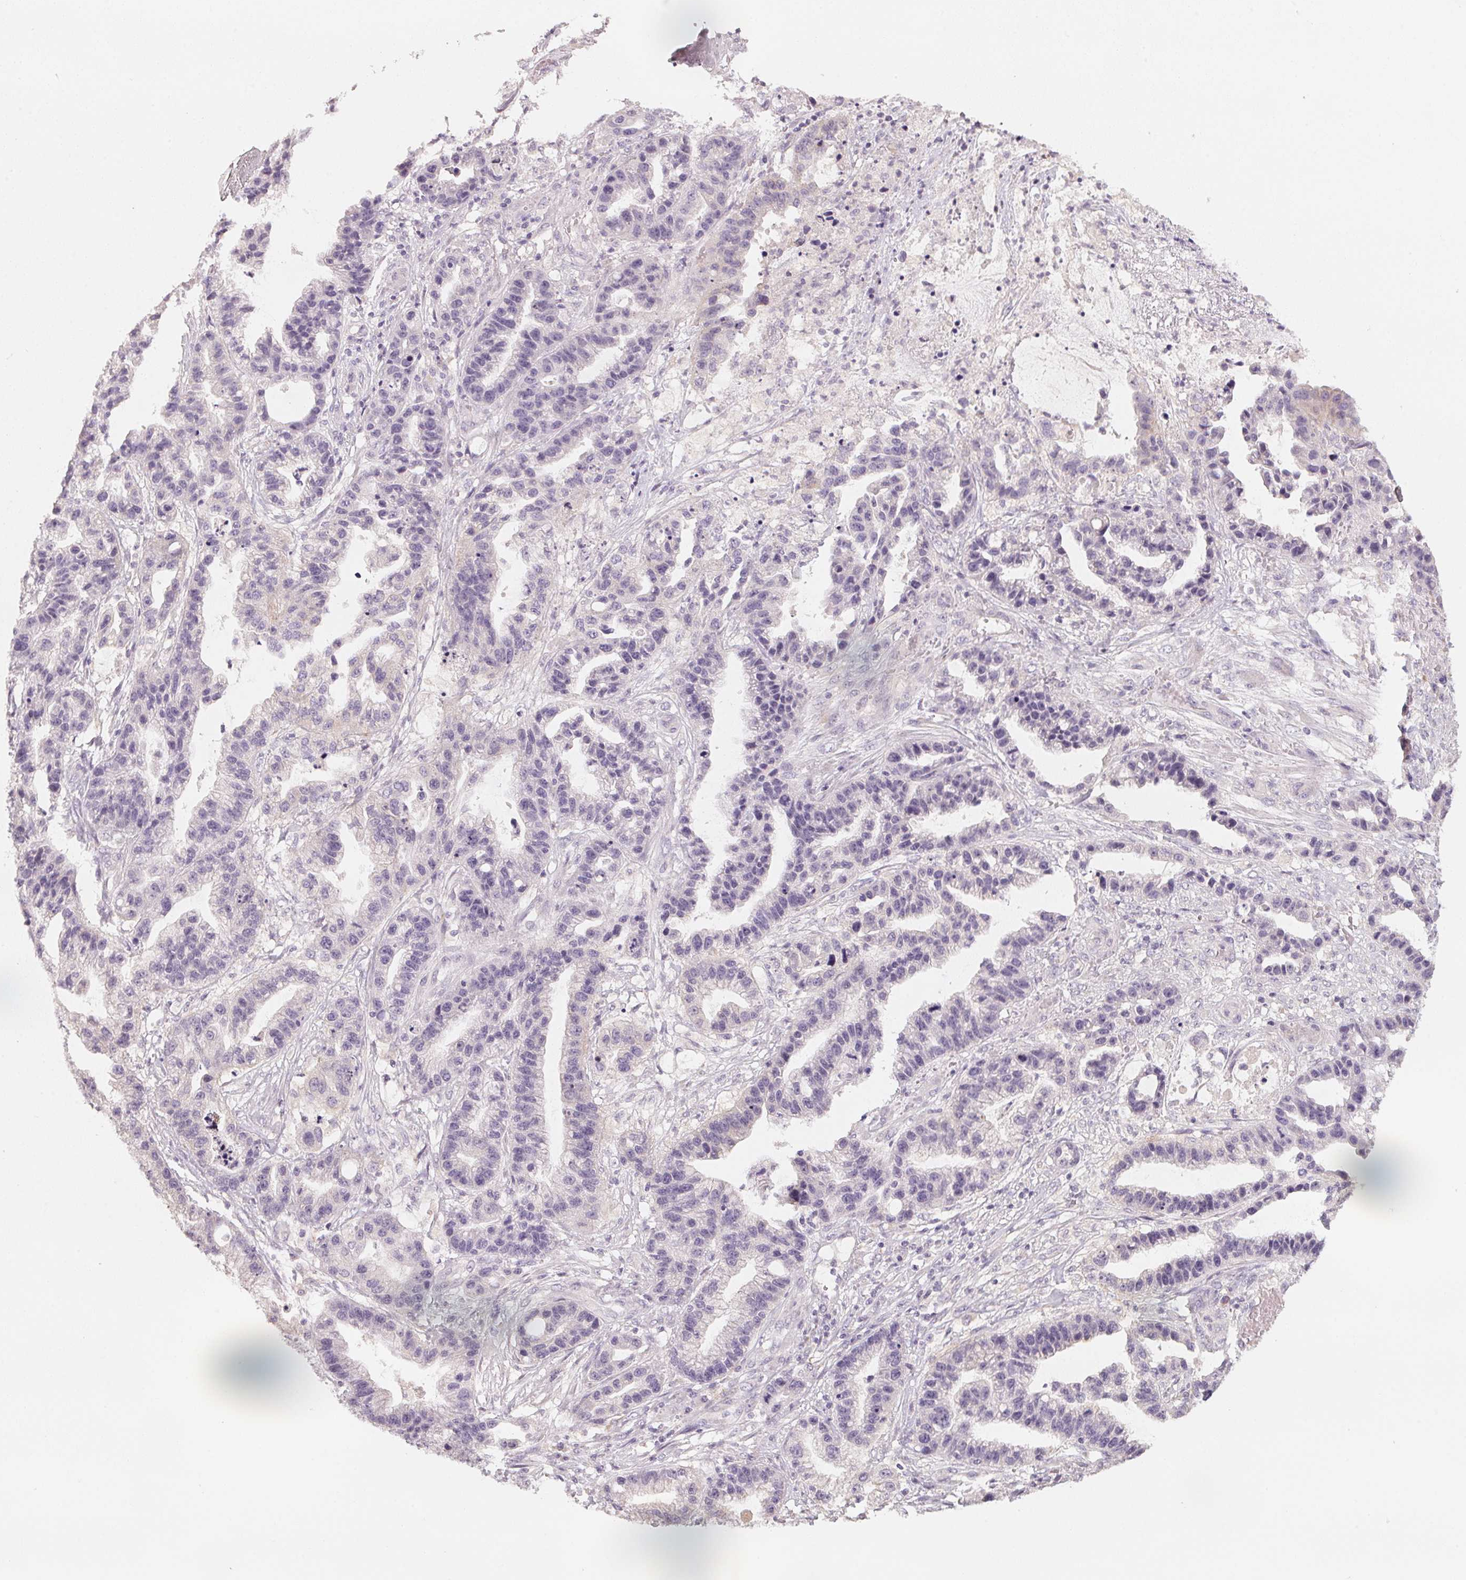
{"staining": {"intensity": "negative", "quantity": "none", "location": "none"}, "tissue": "stomach cancer", "cell_type": "Tumor cells", "image_type": "cancer", "snomed": [{"axis": "morphology", "description": "Adenocarcinoma, NOS"}, {"axis": "topography", "description": "Stomach"}], "caption": "This is an IHC micrograph of human stomach cancer. There is no positivity in tumor cells.", "gene": "TREH", "patient": {"sex": "male", "age": 83}}